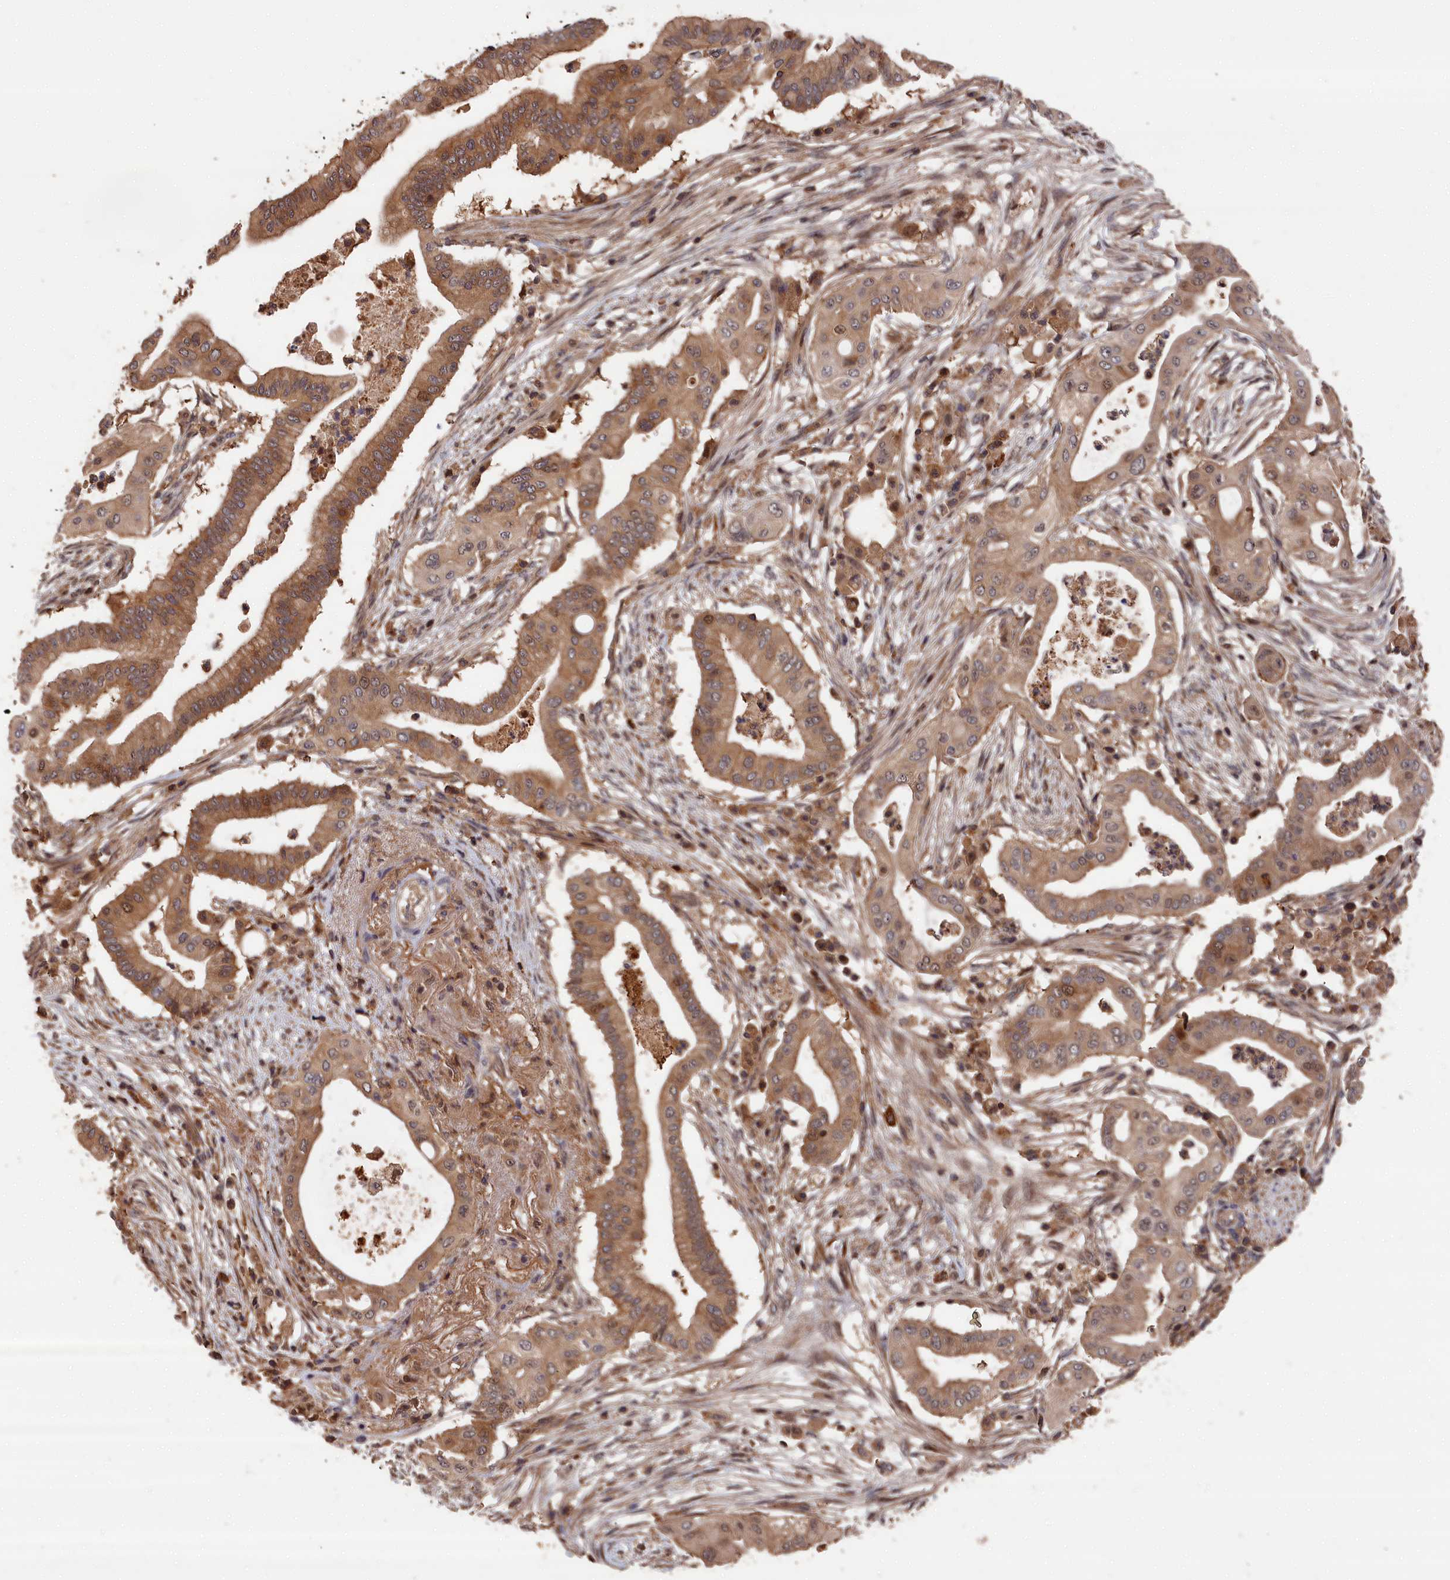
{"staining": {"intensity": "moderate", "quantity": ">75%", "location": "cytoplasmic/membranous,nuclear"}, "tissue": "pancreatic cancer", "cell_type": "Tumor cells", "image_type": "cancer", "snomed": [{"axis": "morphology", "description": "Adenocarcinoma, NOS"}, {"axis": "topography", "description": "Pancreas"}], "caption": "Human pancreatic cancer (adenocarcinoma) stained with a protein marker exhibits moderate staining in tumor cells.", "gene": "RMI2", "patient": {"sex": "male", "age": 68}}